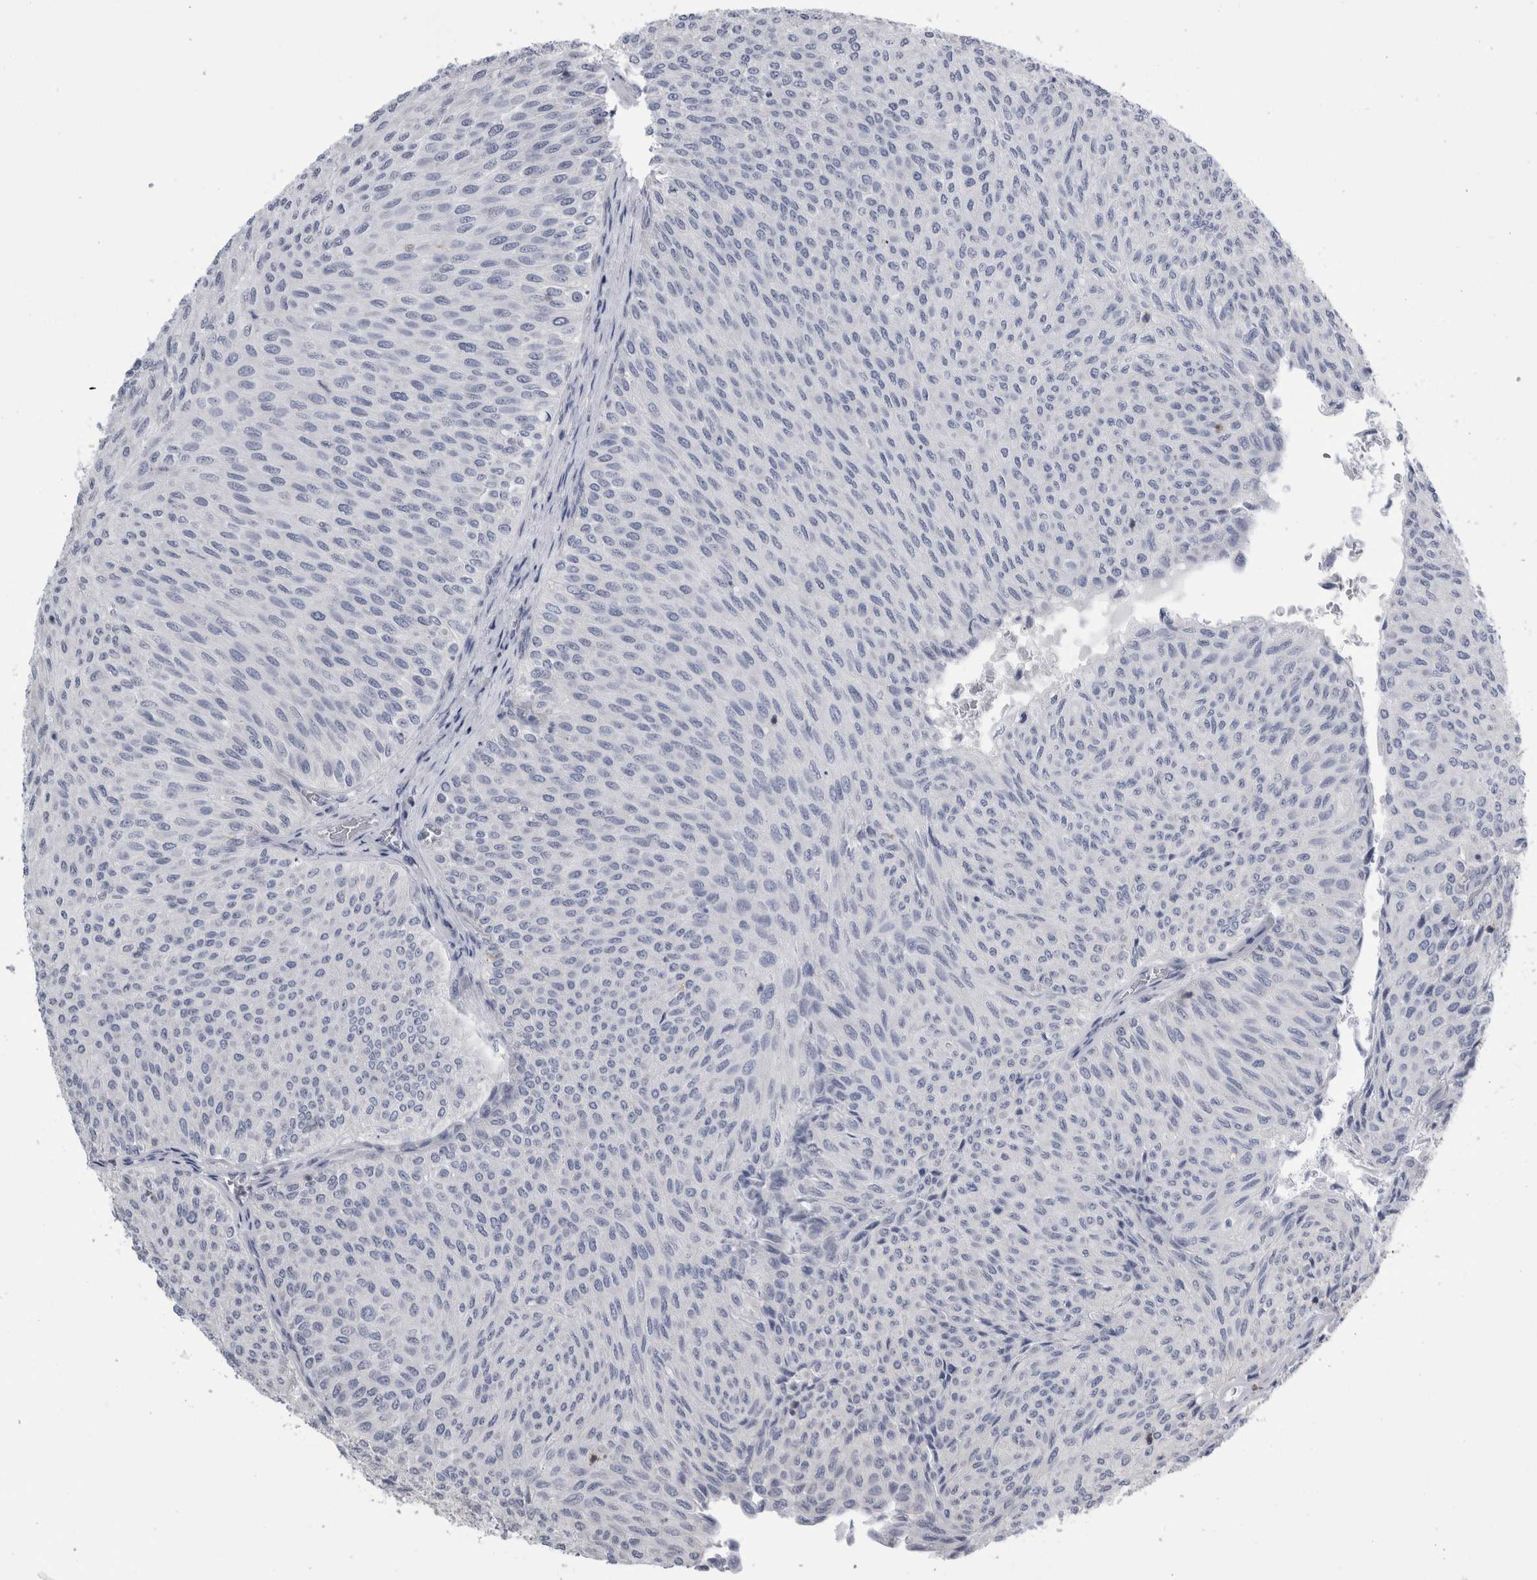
{"staining": {"intensity": "negative", "quantity": "none", "location": "none"}, "tissue": "urothelial cancer", "cell_type": "Tumor cells", "image_type": "cancer", "snomed": [{"axis": "morphology", "description": "Urothelial carcinoma, Low grade"}, {"axis": "topography", "description": "Urinary bladder"}], "caption": "DAB (3,3'-diaminobenzidine) immunohistochemical staining of urothelial cancer displays no significant staining in tumor cells.", "gene": "ANKFY1", "patient": {"sex": "male", "age": 78}}